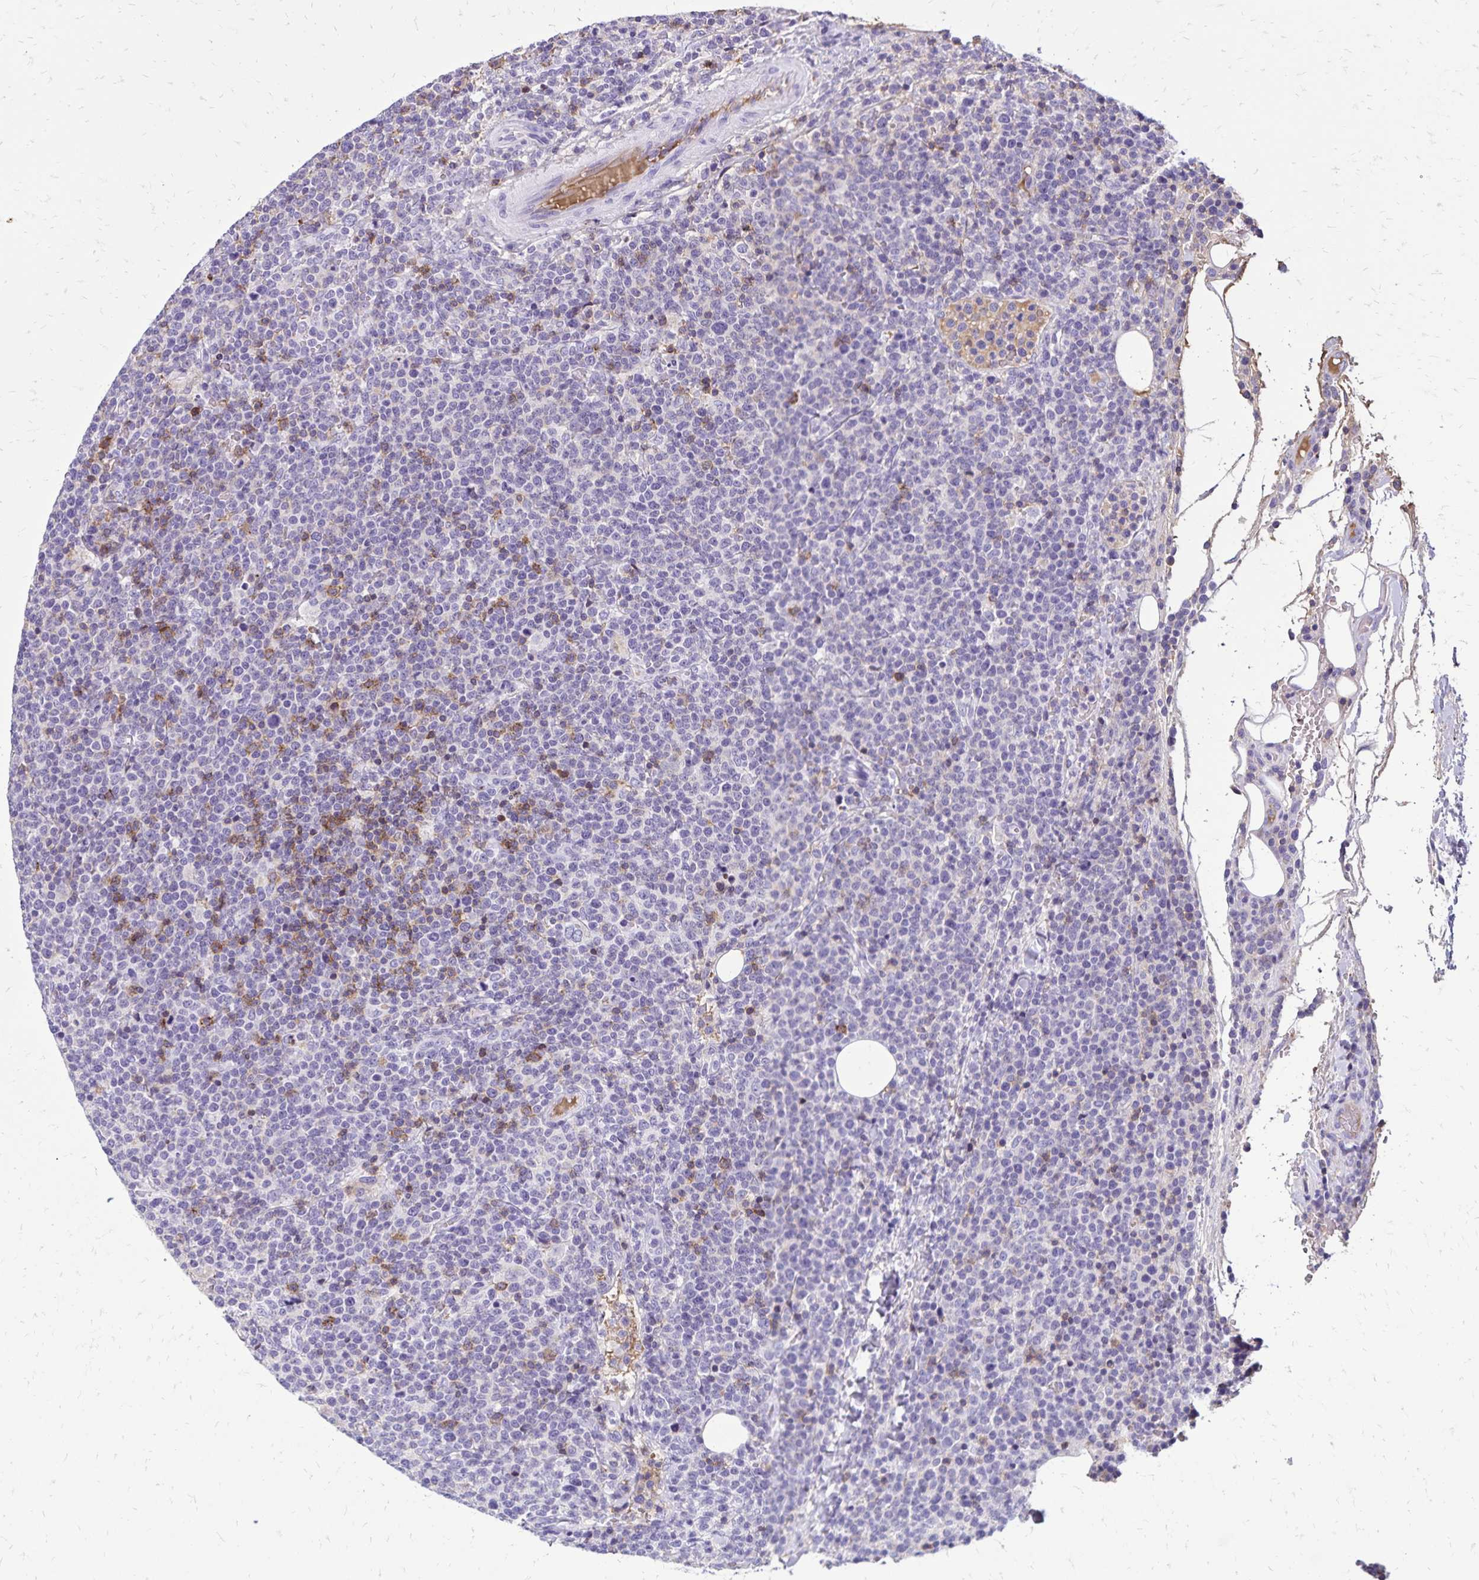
{"staining": {"intensity": "weak", "quantity": "<25%", "location": "cytoplasmic/membranous"}, "tissue": "lymphoma", "cell_type": "Tumor cells", "image_type": "cancer", "snomed": [{"axis": "morphology", "description": "Malignant lymphoma, non-Hodgkin's type, High grade"}, {"axis": "topography", "description": "Lymph node"}], "caption": "High magnification brightfield microscopy of high-grade malignant lymphoma, non-Hodgkin's type stained with DAB (brown) and counterstained with hematoxylin (blue): tumor cells show no significant positivity.", "gene": "CD27", "patient": {"sex": "male", "age": 61}}